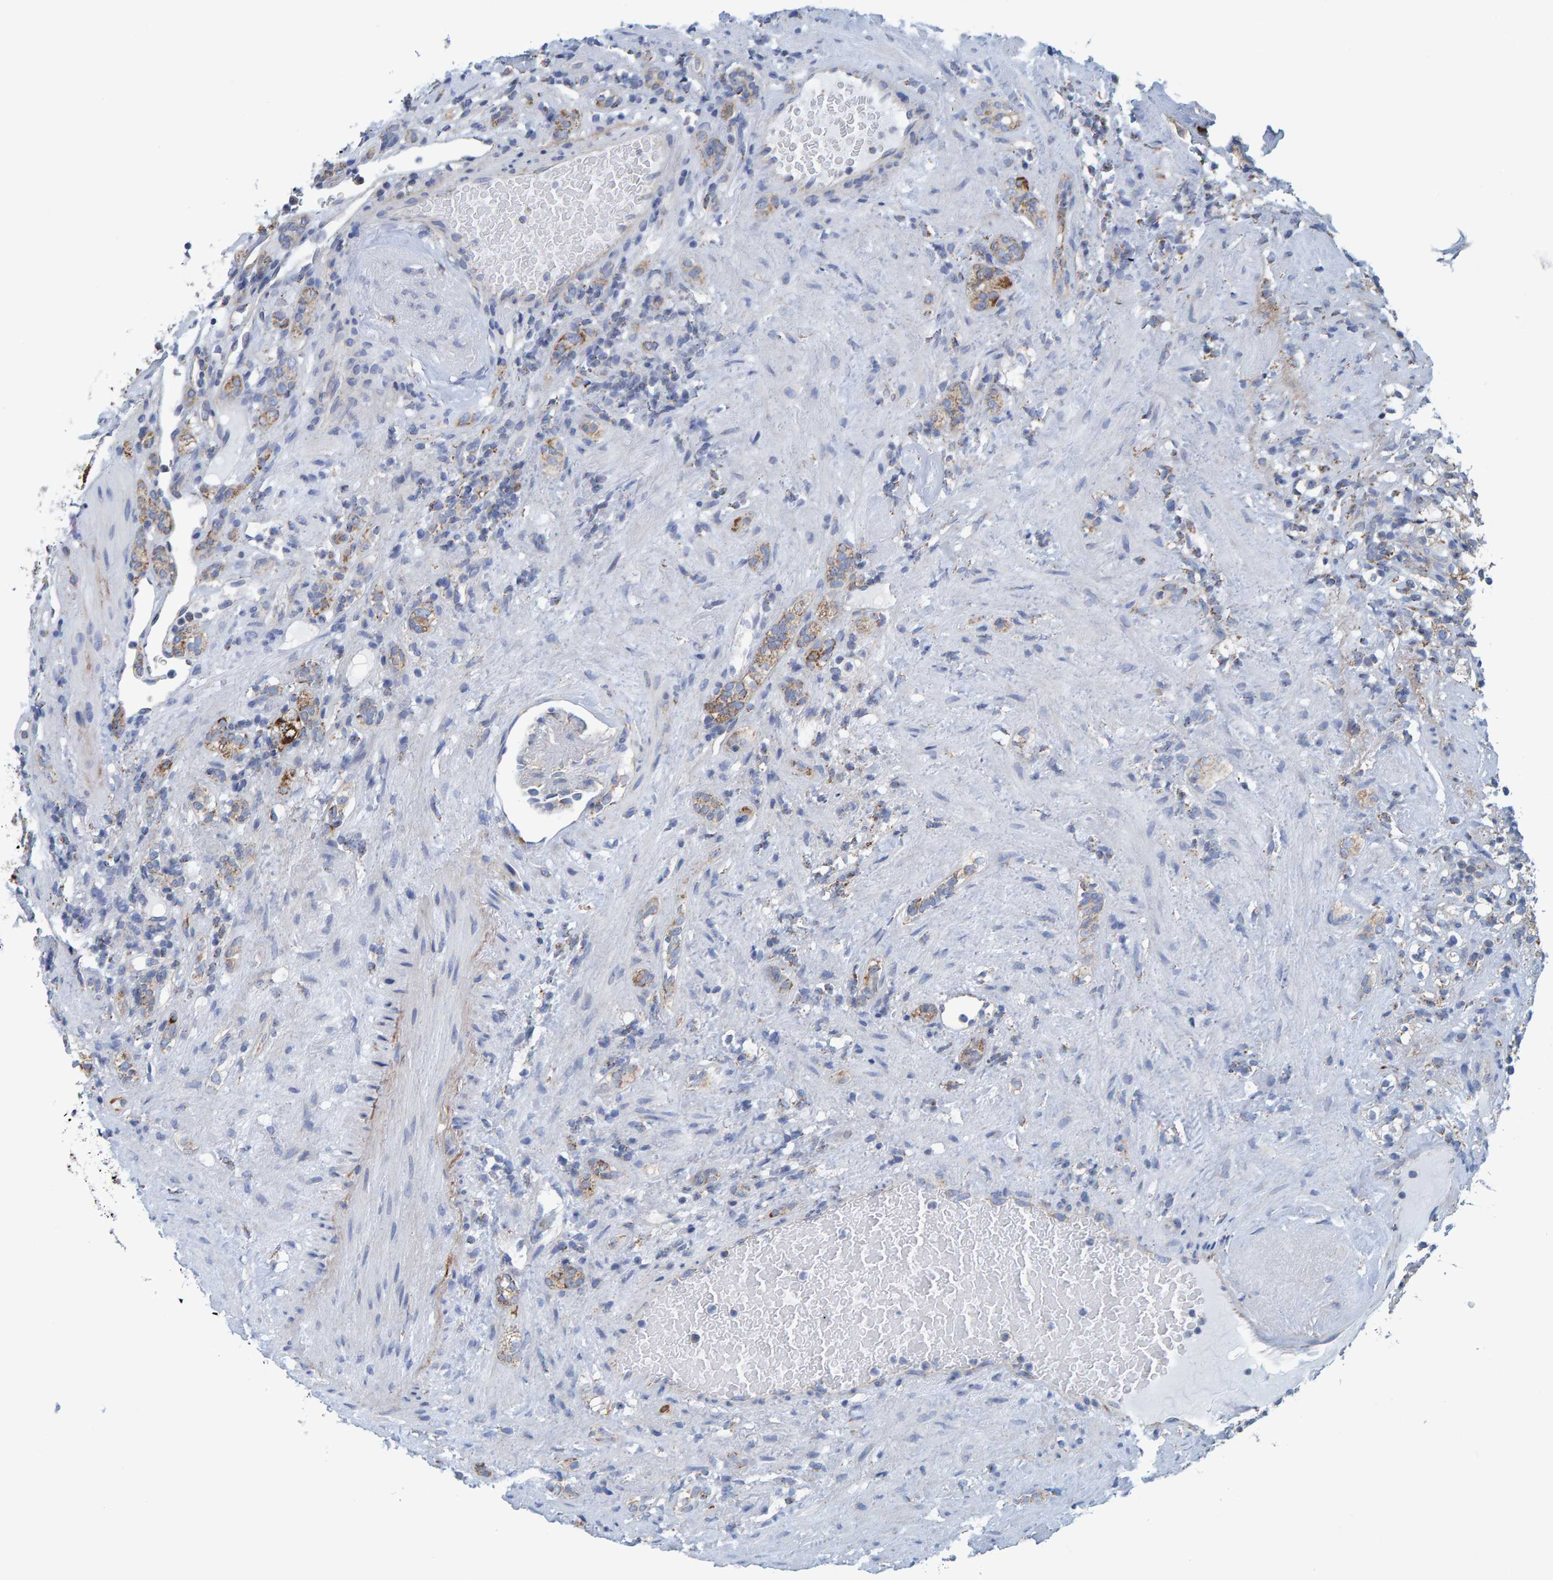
{"staining": {"intensity": "moderate", "quantity": "25%-75%", "location": "cytoplasmic/membranous"}, "tissue": "renal cancer", "cell_type": "Tumor cells", "image_type": "cancer", "snomed": [{"axis": "morphology", "description": "Normal tissue, NOS"}, {"axis": "morphology", "description": "Adenocarcinoma, NOS"}, {"axis": "topography", "description": "Kidney"}], "caption": "Brown immunohistochemical staining in renal cancer (adenocarcinoma) displays moderate cytoplasmic/membranous positivity in about 25%-75% of tumor cells.", "gene": "MRPS7", "patient": {"sex": "female", "age": 72}}